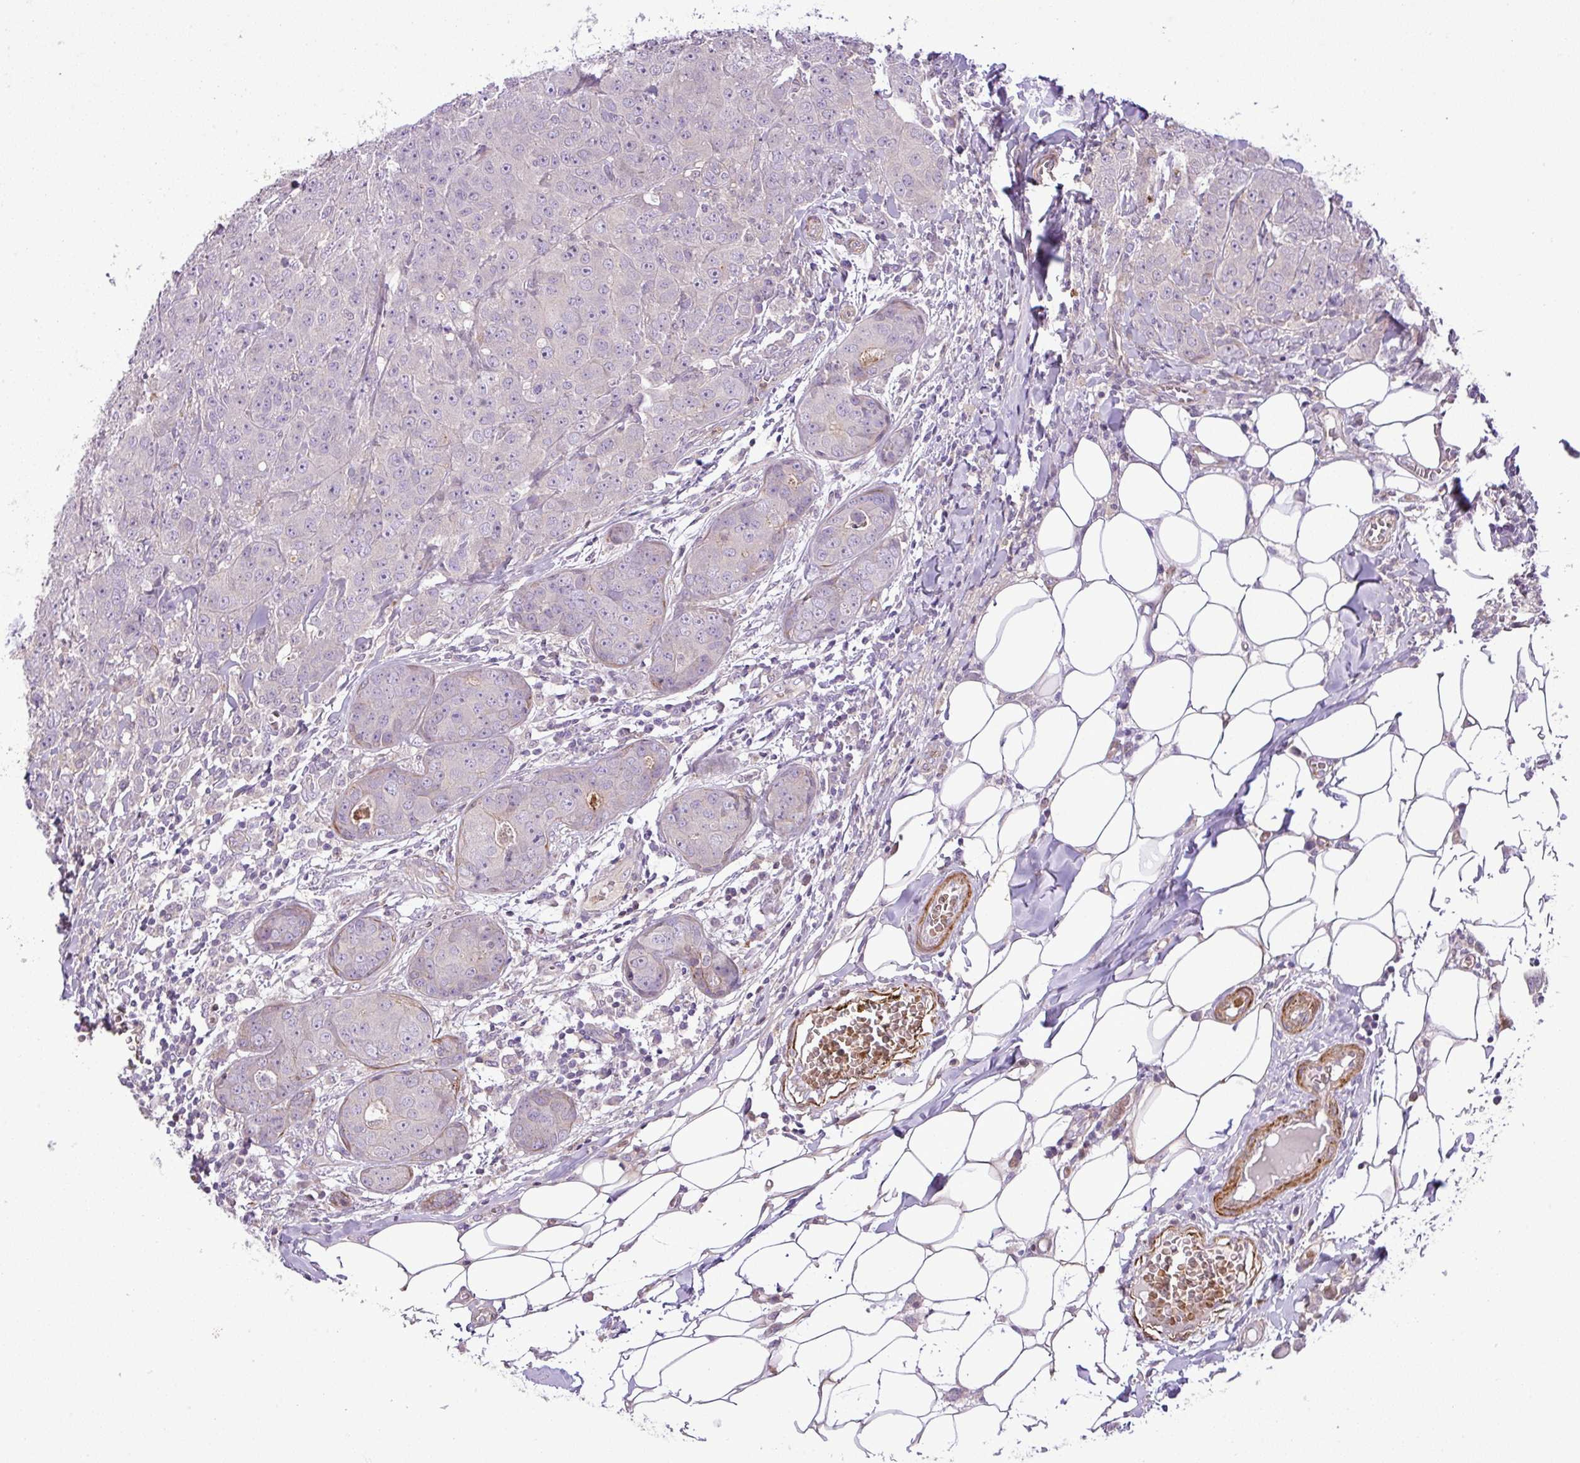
{"staining": {"intensity": "negative", "quantity": "none", "location": "none"}, "tissue": "breast cancer", "cell_type": "Tumor cells", "image_type": "cancer", "snomed": [{"axis": "morphology", "description": "Duct carcinoma"}, {"axis": "topography", "description": "Breast"}], "caption": "Invasive ductal carcinoma (breast) was stained to show a protein in brown. There is no significant positivity in tumor cells.", "gene": "NBEAL2", "patient": {"sex": "female", "age": 43}}